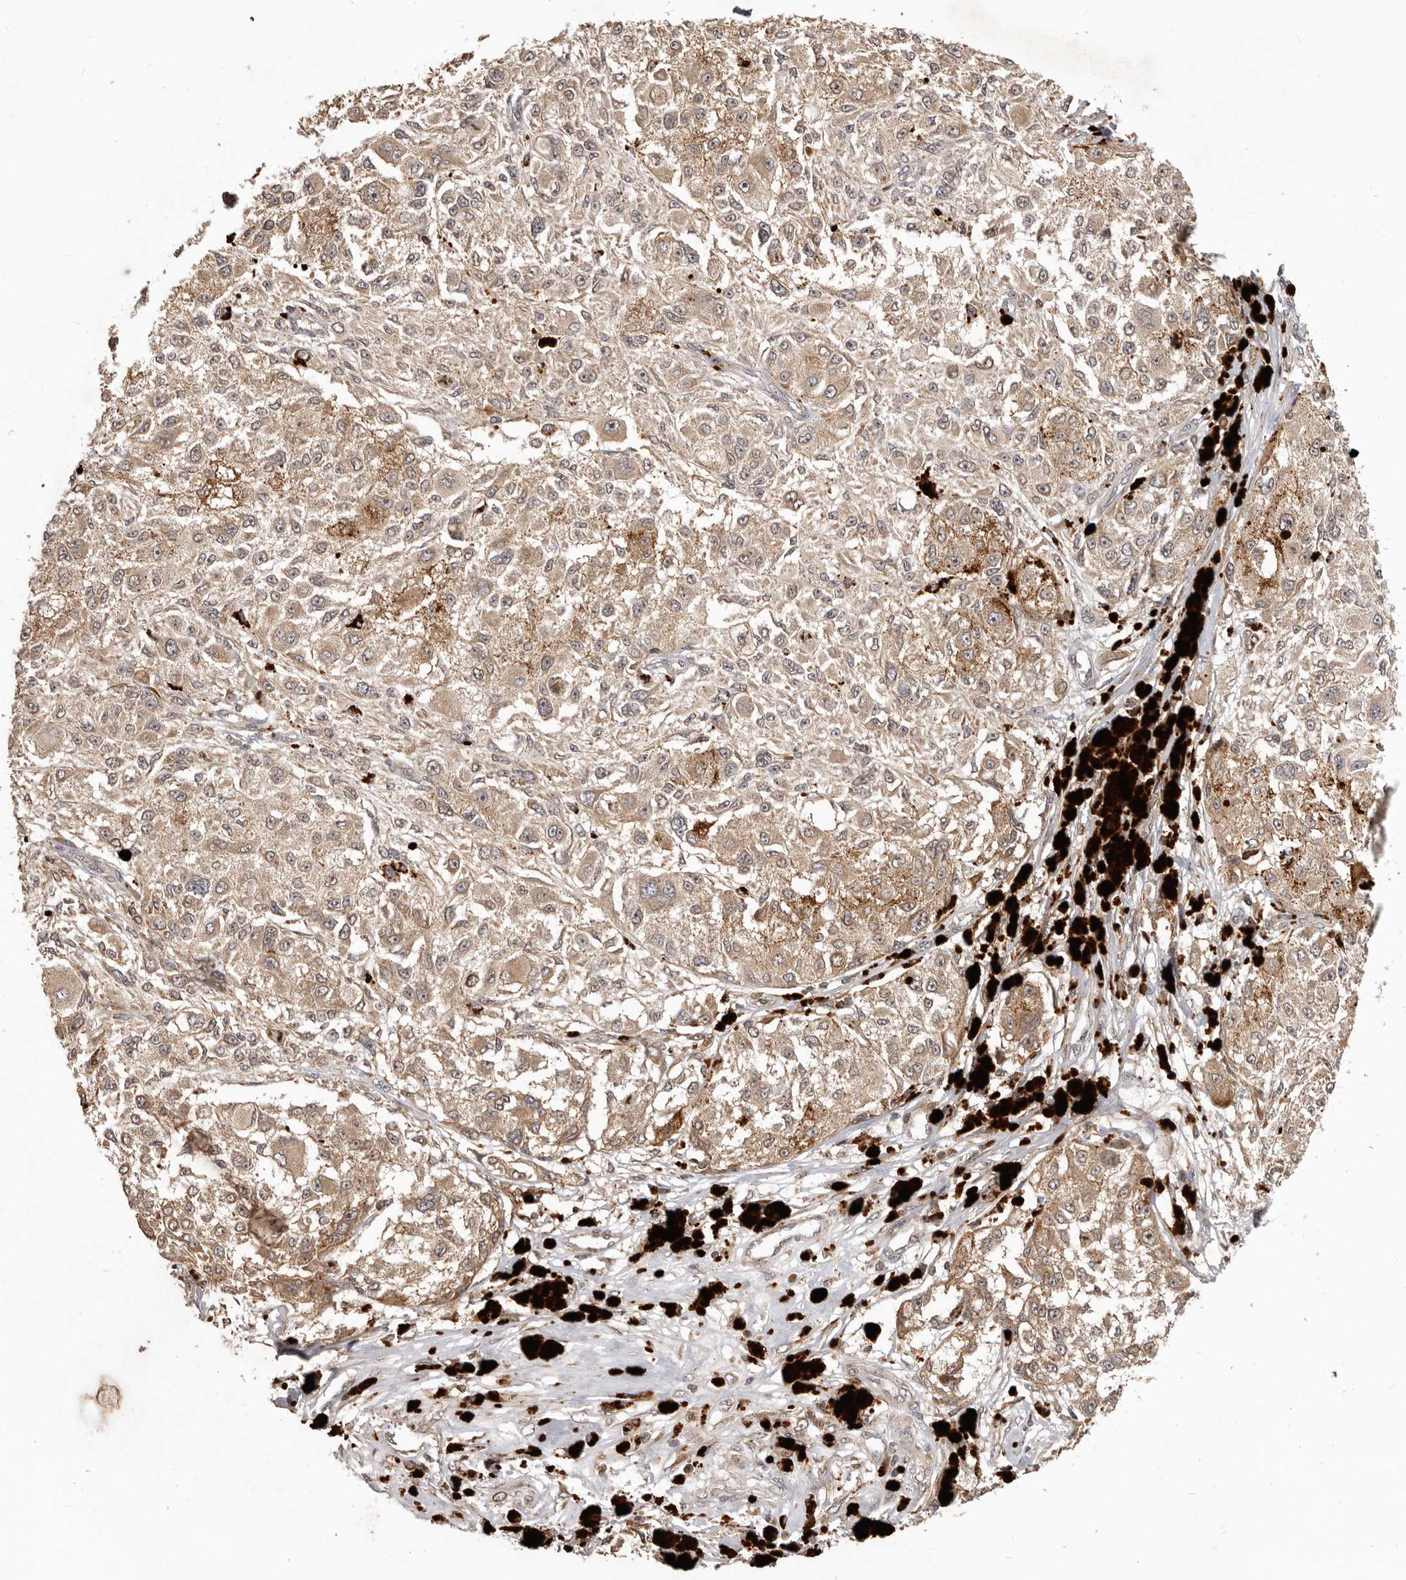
{"staining": {"intensity": "weak", "quantity": ">75%", "location": "cytoplasmic/membranous"}, "tissue": "melanoma", "cell_type": "Tumor cells", "image_type": "cancer", "snomed": [{"axis": "morphology", "description": "Necrosis, NOS"}, {"axis": "morphology", "description": "Malignant melanoma, NOS"}, {"axis": "topography", "description": "Skin"}], "caption": "Immunohistochemical staining of human malignant melanoma demonstrates weak cytoplasmic/membranous protein expression in about >75% of tumor cells. (brown staining indicates protein expression, while blue staining denotes nuclei).", "gene": "RNF187", "patient": {"sex": "female", "age": 87}}